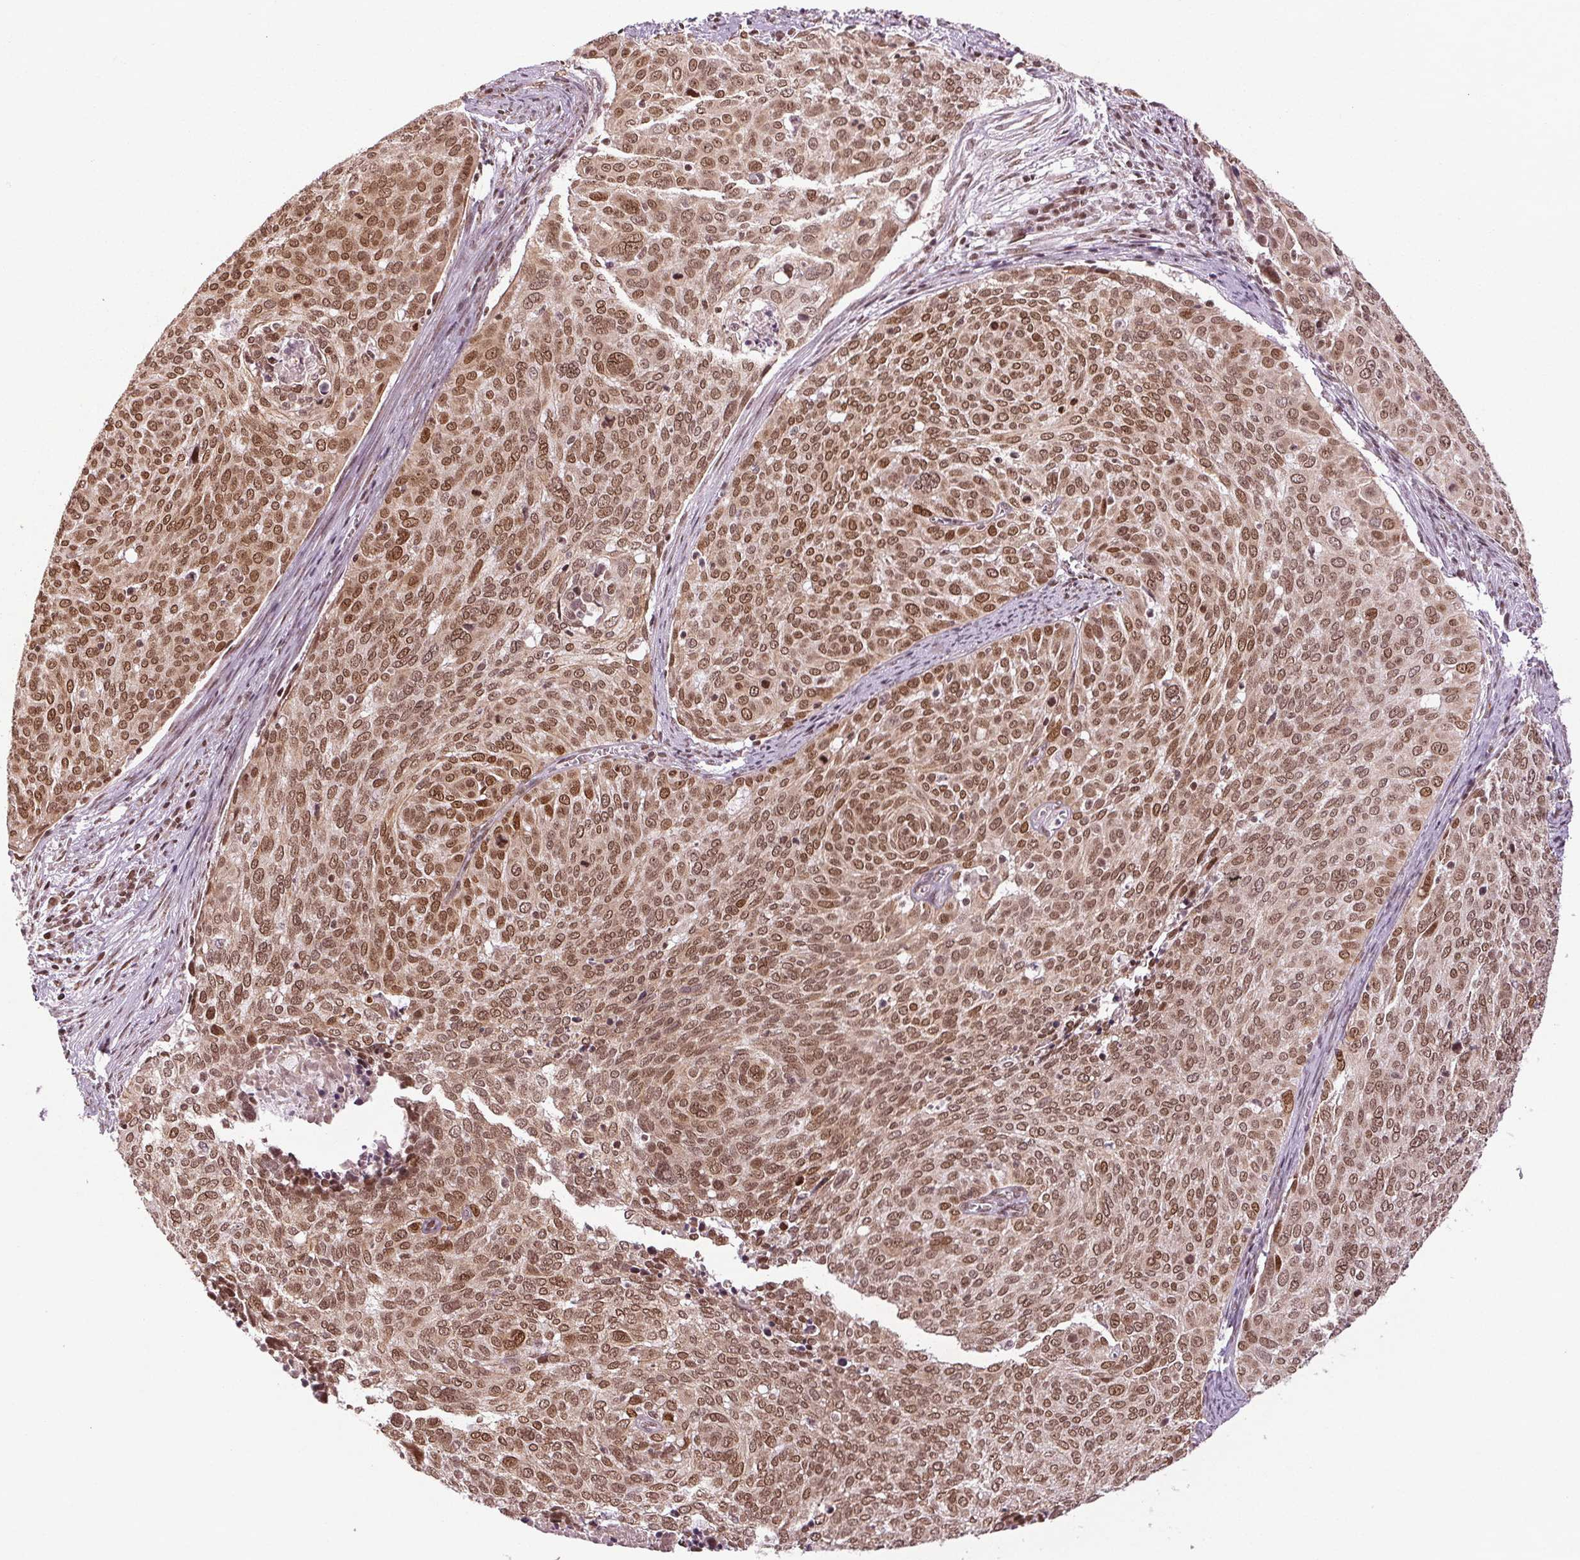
{"staining": {"intensity": "moderate", "quantity": ">75%", "location": "nuclear"}, "tissue": "cervical cancer", "cell_type": "Tumor cells", "image_type": "cancer", "snomed": [{"axis": "morphology", "description": "Adenocarcinoma, NOS"}, {"axis": "topography", "description": "Cervix"}], "caption": "There is medium levels of moderate nuclear positivity in tumor cells of adenocarcinoma (cervical), as demonstrated by immunohistochemical staining (brown color).", "gene": "XPC", "patient": {"sex": "female", "age": 61}}